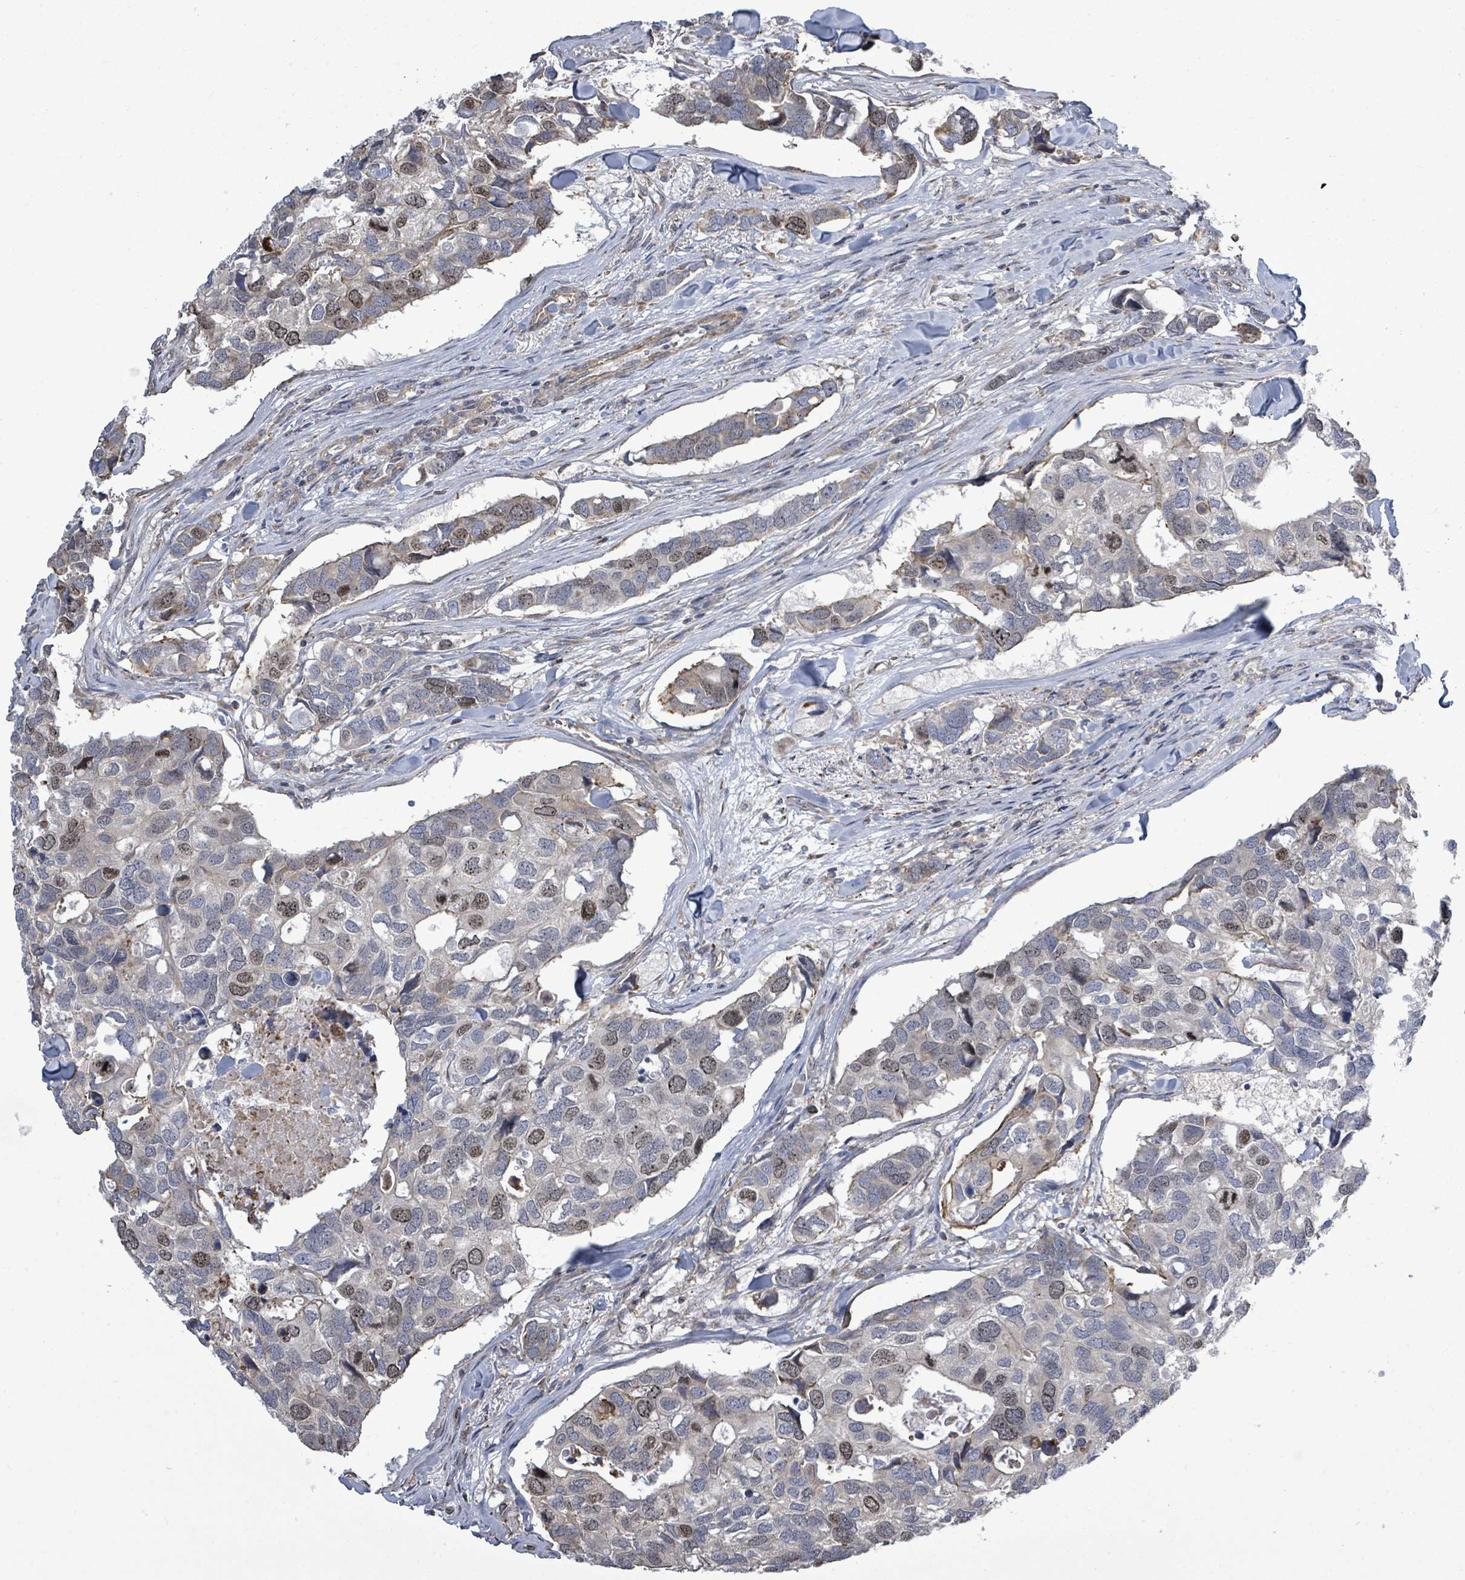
{"staining": {"intensity": "moderate", "quantity": "<25%", "location": "nuclear"}, "tissue": "breast cancer", "cell_type": "Tumor cells", "image_type": "cancer", "snomed": [{"axis": "morphology", "description": "Duct carcinoma"}, {"axis": "topography", "description": "Breast"}], "caption": "DAB immunohistochemical staining of human breast infiltrating ductal carcinoma reveals moderate nuclear protein expression in approximately <25% of tumor cells.", "gene": "PAPSS1", "patient": {"sex": "female", "age": 83}}